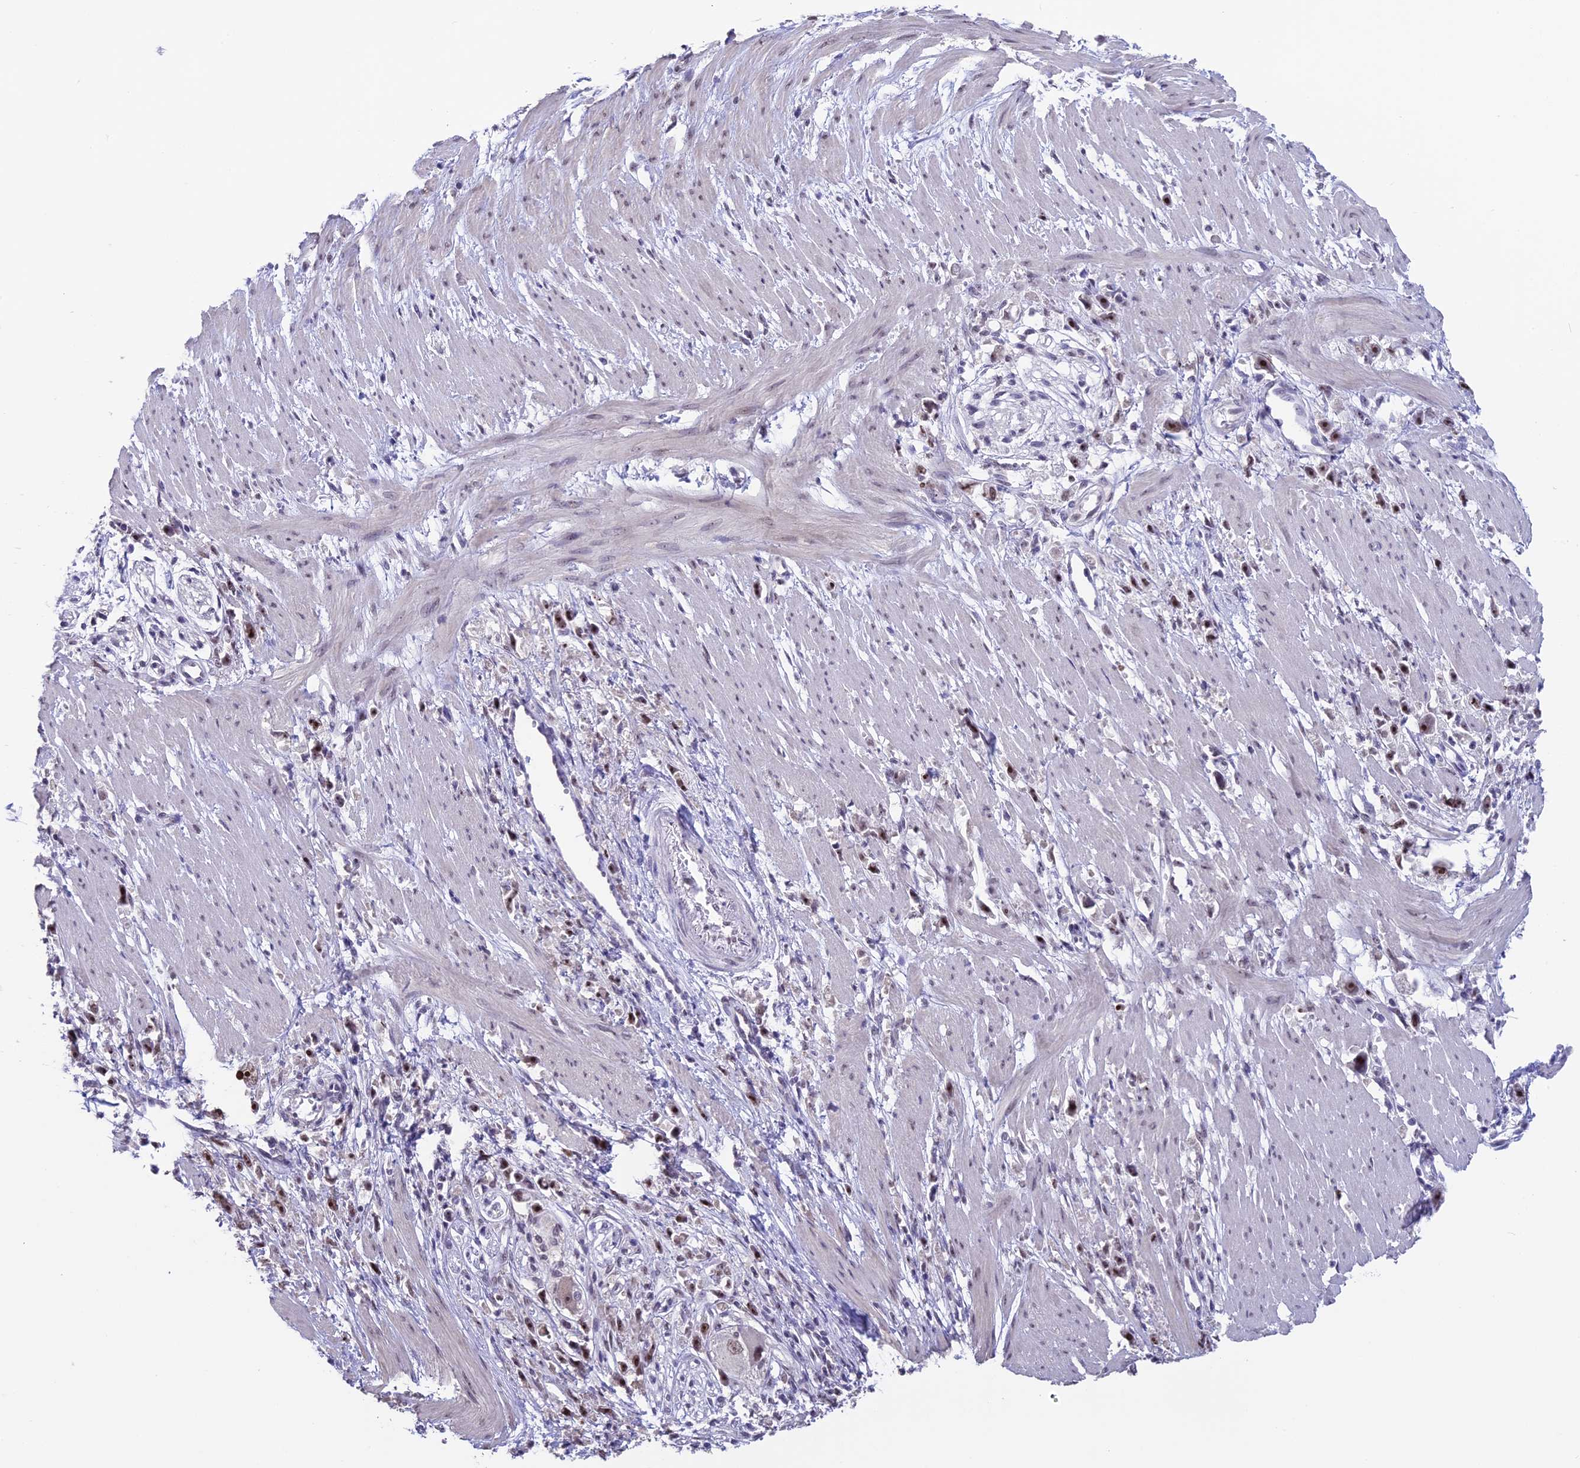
{"staining": {"intensity": "moderate", "quantity": ">75%", "location": "nuclear"}, "tissue": "stomach cancer", "cell_type": "Tumor cells", "image_type": "cancer", "snomed": [{"axis": "morphology", "description": "Adenocarcinoma, NOS"}, {"axis": "topography", "description": "Stomach"}], "caption": "The micrograph shows staining of adenocarcinoma (stomach), revealing moderate nuclear protein expression (brown color) within tumor cells.", "gene": "SETD2", "patient": {"sex": "female", "age": 59}}